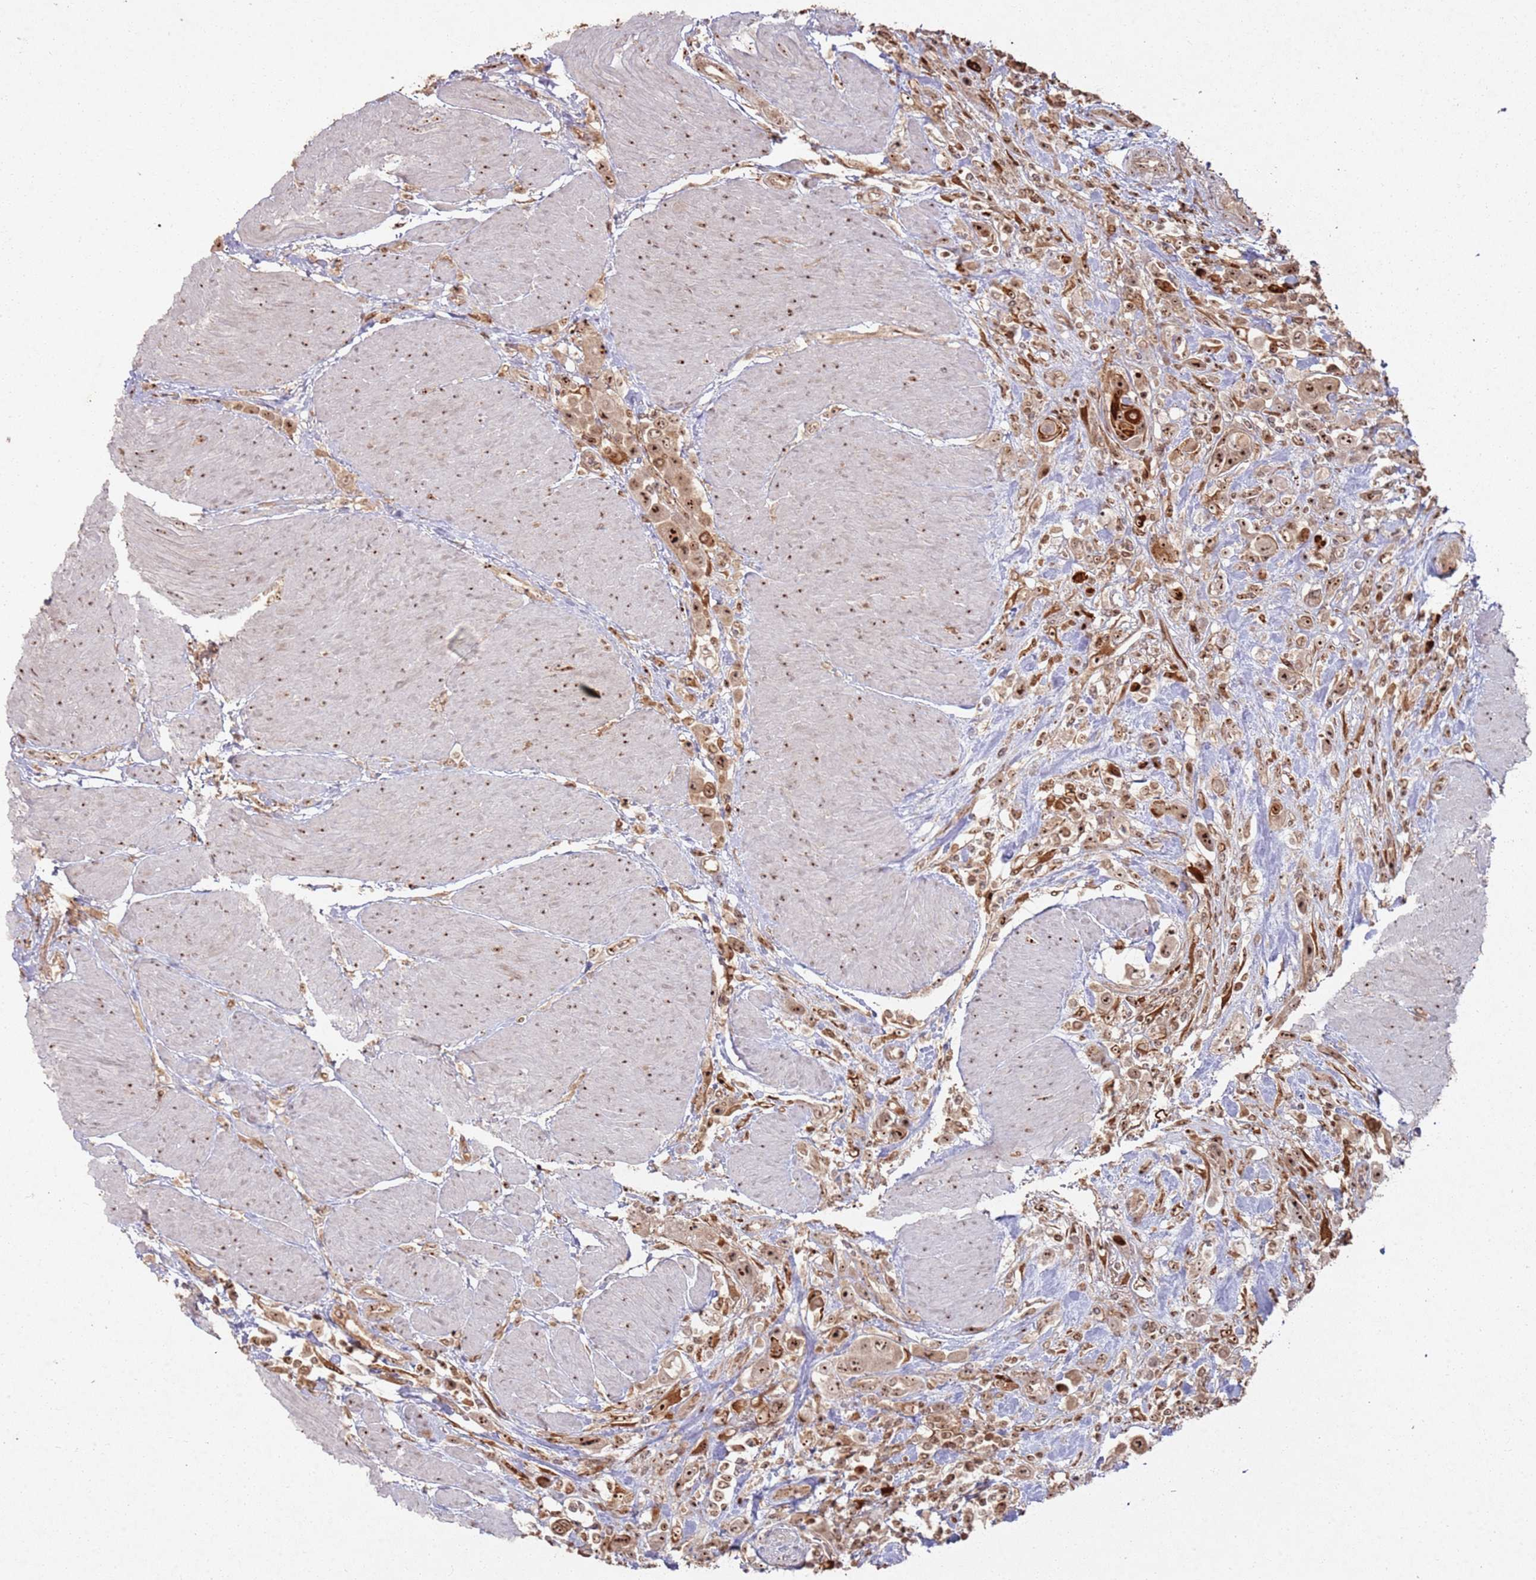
{"staining": {"intensity": "strong", "quantity": ">75%", "location": "nuclear"}, "tissue": "urothelial cancer", "cell_type": "Tumor cells", "image_type": "cancer", "snomed": [{"axis": "morphology", "description": "Urothelial carcinoma, High grade"}, {"axis": "topography", "description": "Urinary bladder"}], "caption": "Protein staining demonstrates strong nuclear staining in about >75% of tumor cells in urothelial cancer.", "gene": "UTP11", "patient": {"sex": "male", "age": 50}}